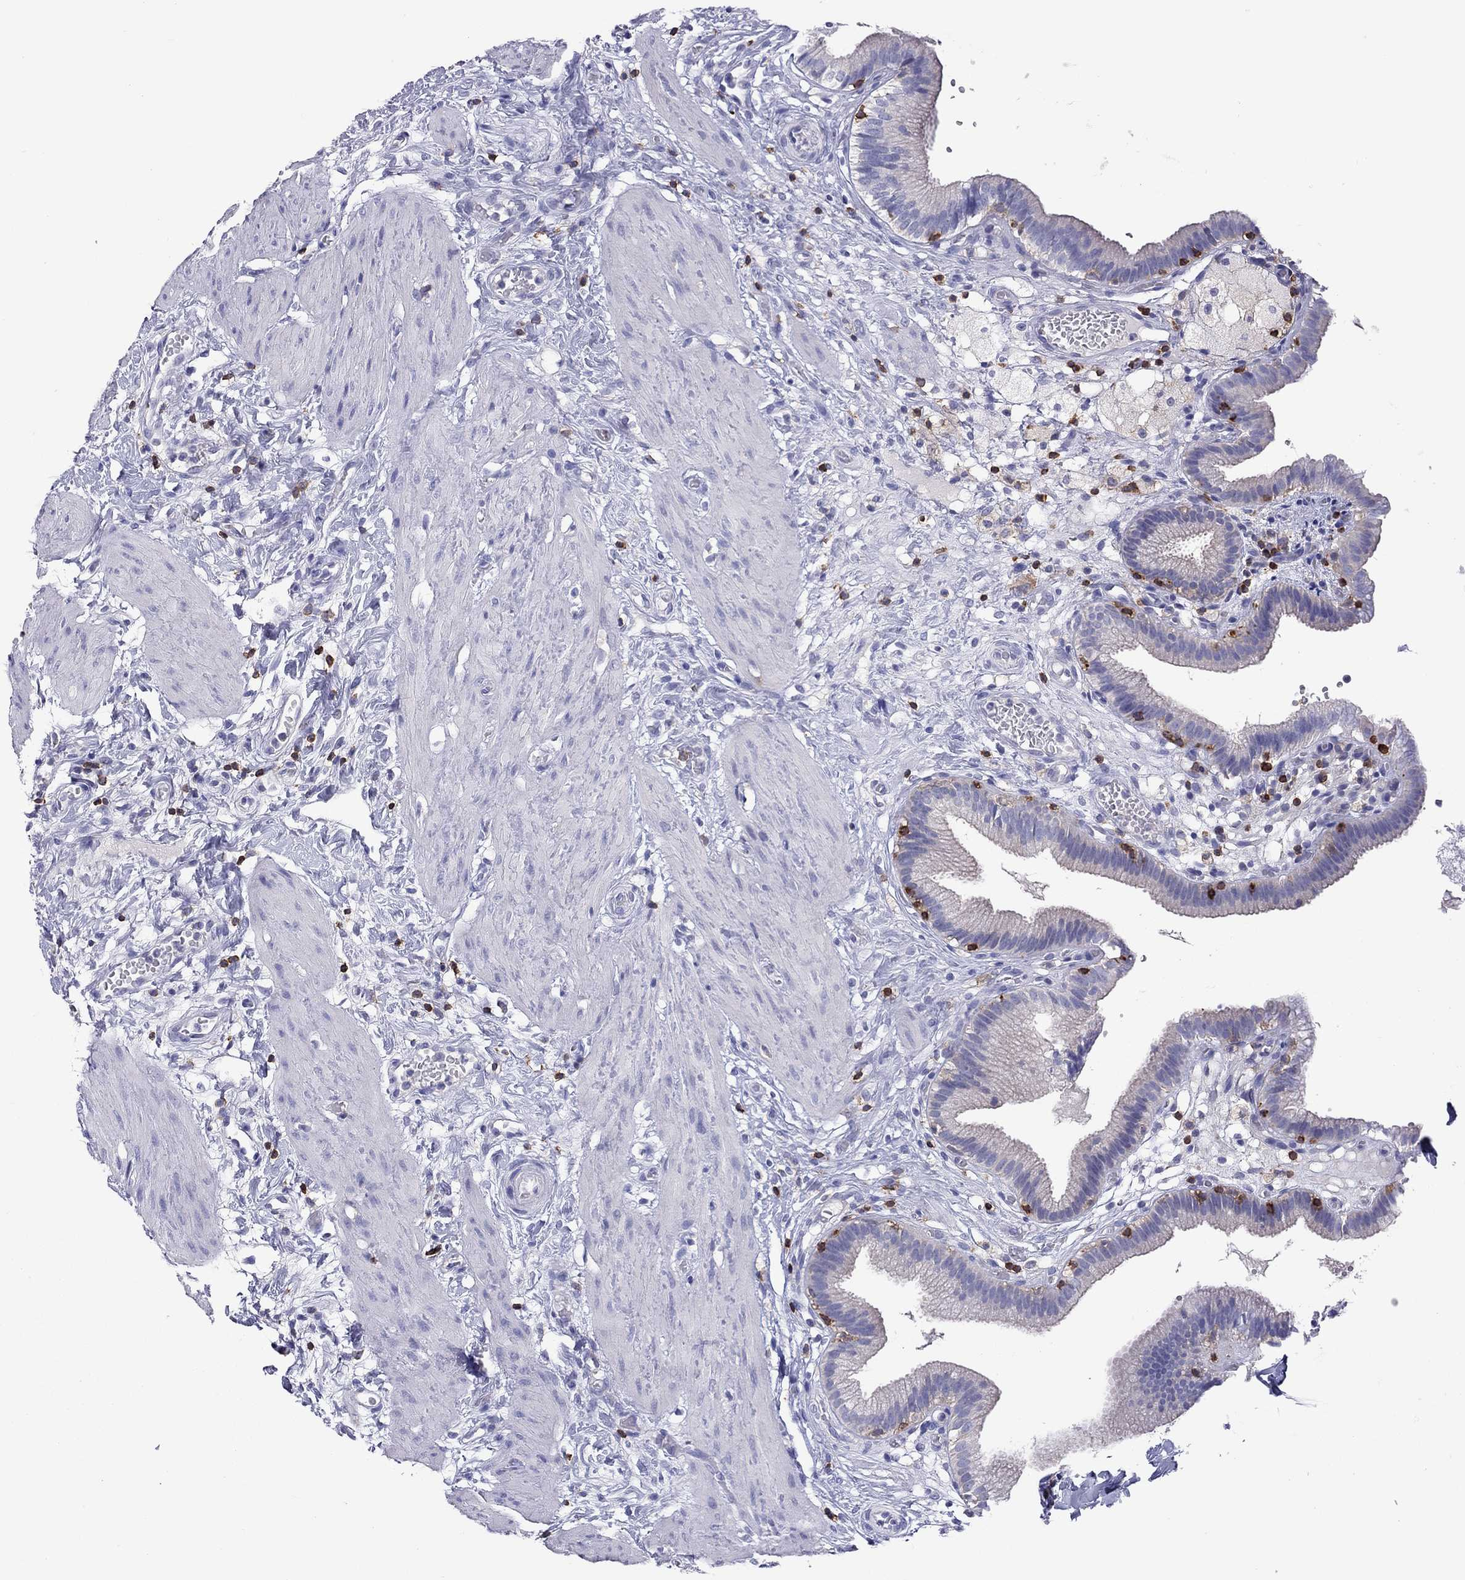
{"staining": {"intensity": "negative", "quantity": "none", "location": "none"}, "tissue": "gallbladder", "cell_type": "Glandular cells", "image_type": "normal", "snomed": [{"axis": "morphology", "description": "Normal tissue, NOS"}, {"axis": "topography", "description": "Gallbladder"}], "caption": "High power microscopy micrograph of an IHC image of unremarkable gallbladder, revealing no significant expression in glandular cells.", "gene": "ENSG00000288637", "patient": {"sex": "female", "age": 24}}